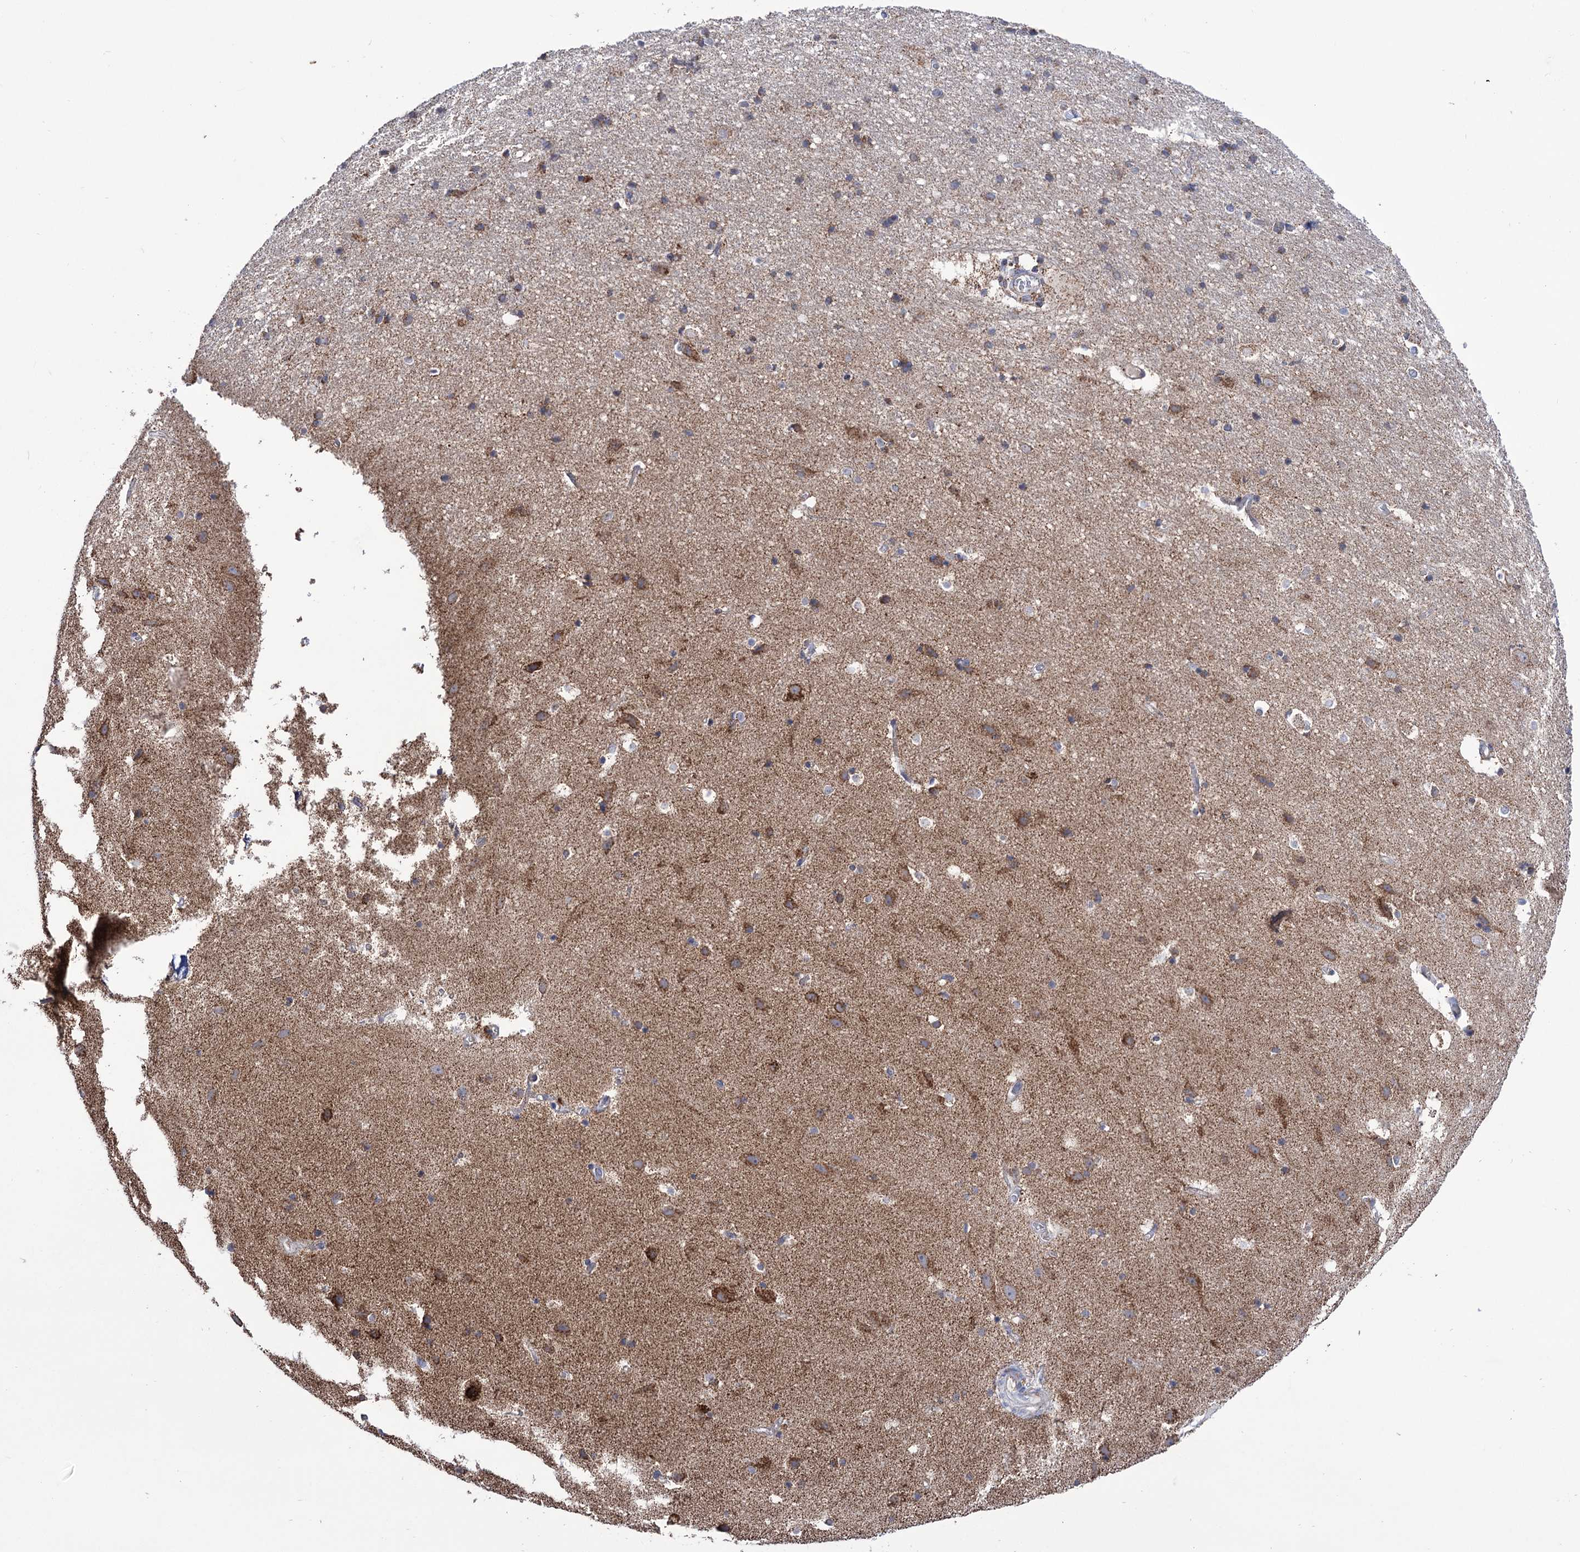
{"staining": {"intensity": "negative", "quantity": "none", "location": "none"}, "tissue": "cerebral cortex", "cell_type": "Endothelial cells", "image_type": "normal", "snomed": [{"axis": "morphology", "description": "Normal tissue, NOS"}, {"axis": "topography", "description": "Cerebral cortex"}], "caption": "Endothelial cells show no significant positivity in benign cerebral cortex.", "gene": "ABHD10", "patient": {"sex": "male", "age": 54}}